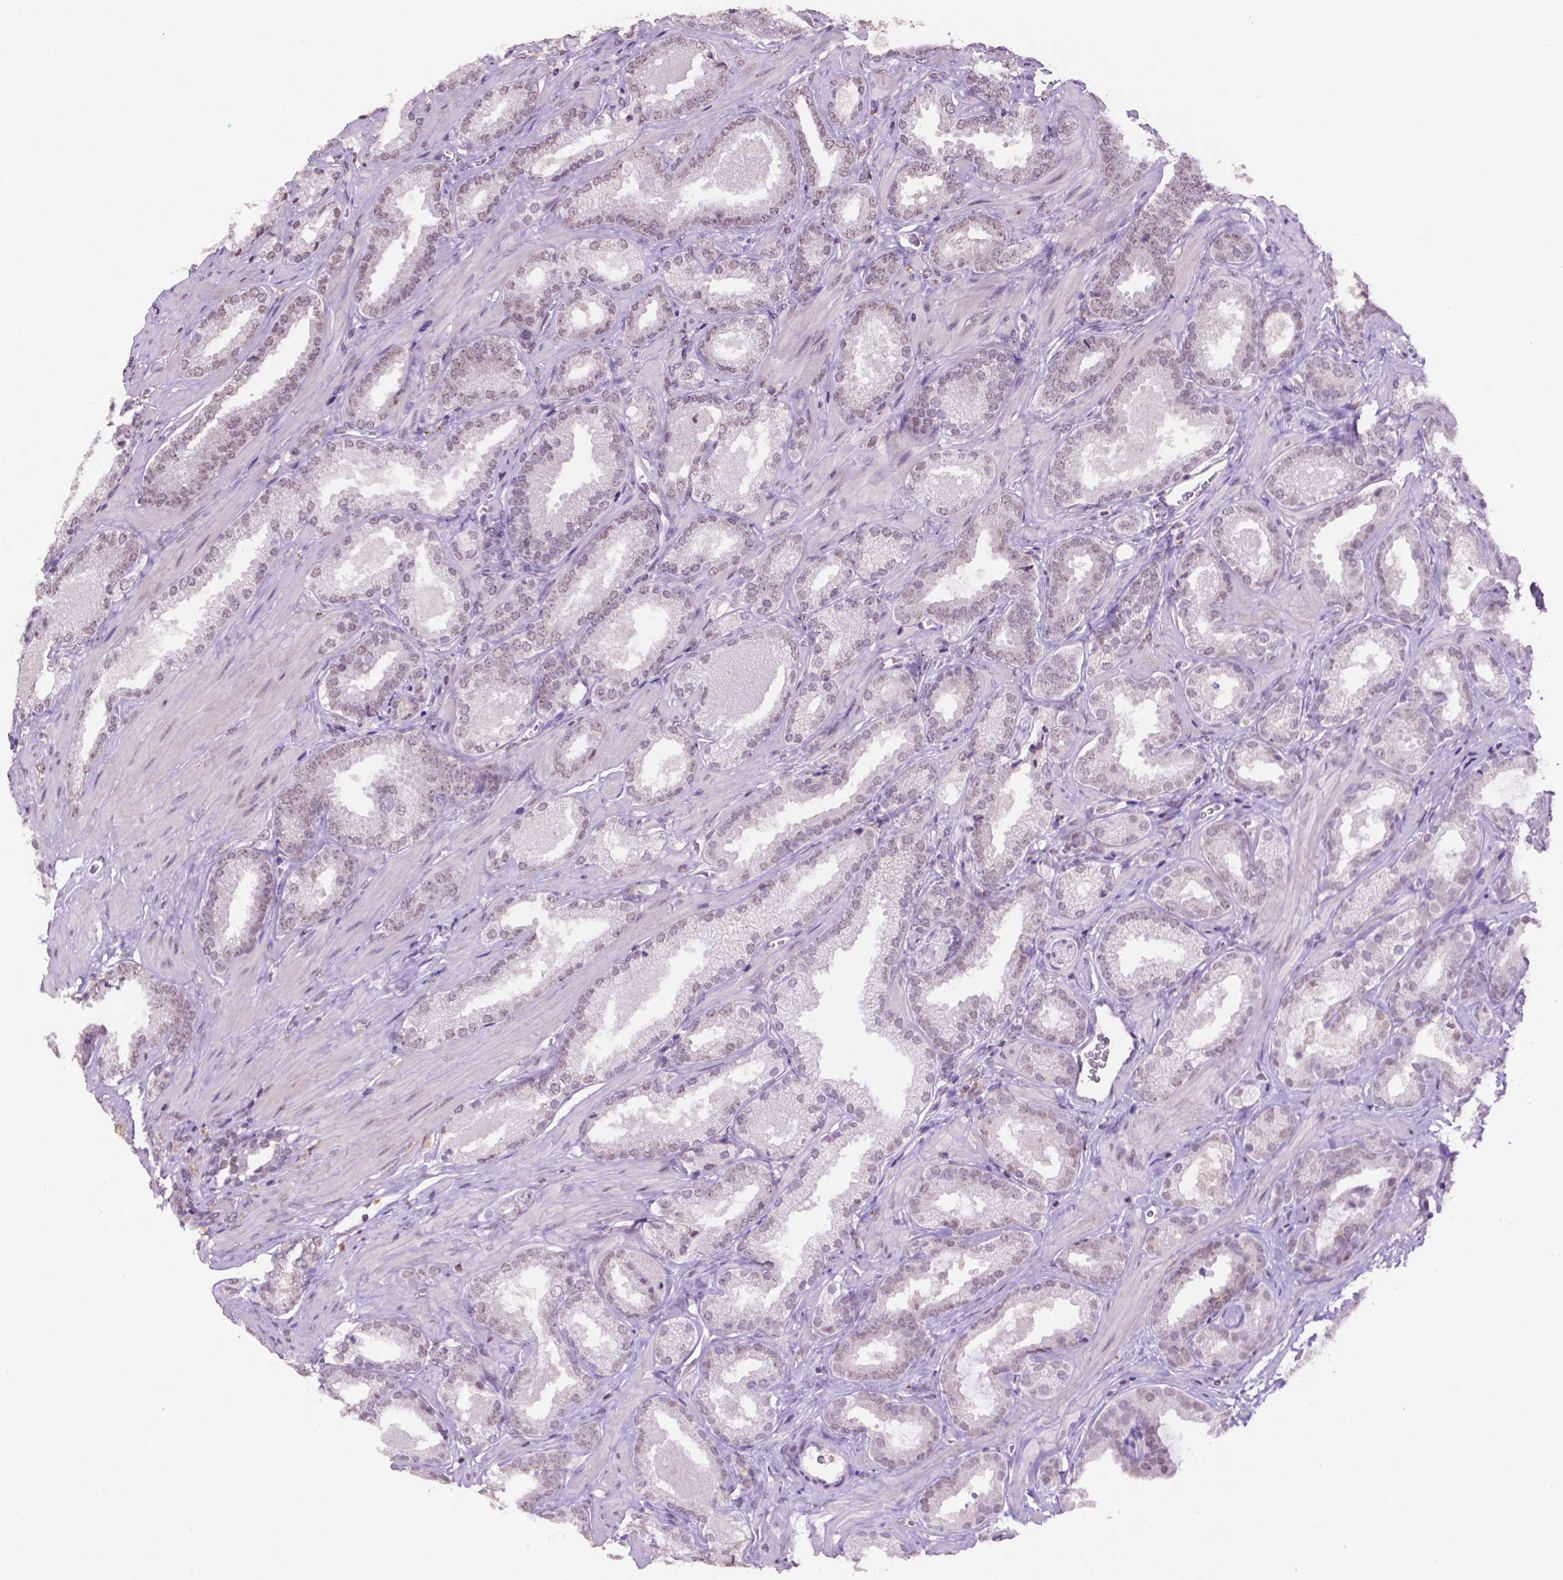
{"staining": {"intensity": "weak", "quantity": ">75%", "location": "nuclear"}, "tissue": "prostate cancer", "cell_type": "Tumor cells", "image_type": "cancer", "snomed": [{"axis": "morphology", "description": "Adenocarcinoma, Low grade"}, {"axis": "topography", "description": "Prostate"}], "caption": "The histopathology image displays staining of adenocarcinoma (low-grade) (prostate), revealing weak nuclear protein expression (brown color) within tumor cells.", "gene": "PTPN6", "patient": {"sex": "male", "age": 62}}